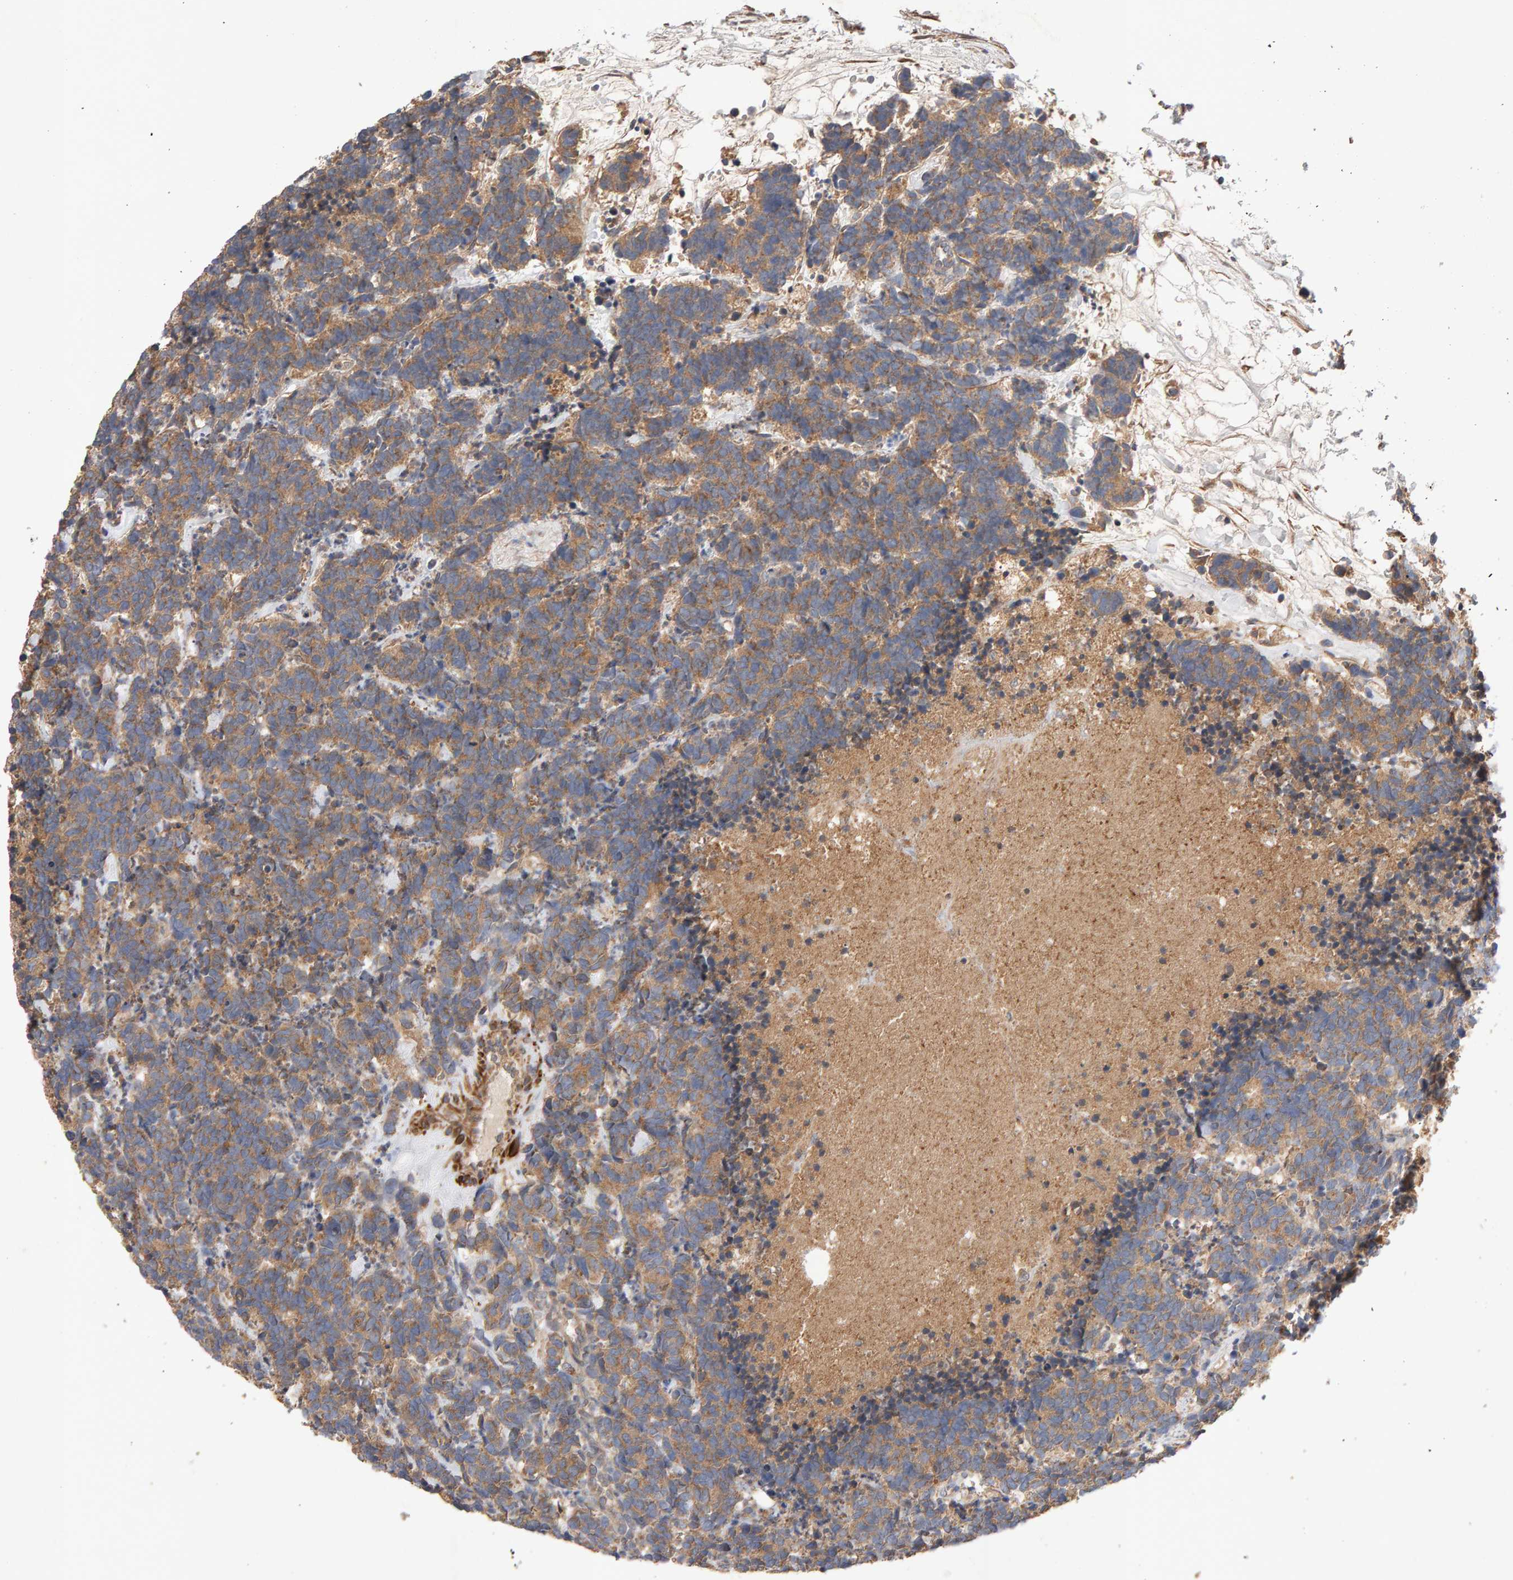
{"staining": {"intensity": "moderate", "quantity": ">75%", "location": "cytoplasmic/membranous"}, "tissue": "carcinoid", "cell_type": "Tumor cells", "image_type": "cancer", "snomed": [{"axis": "morphology", "description": "Carcinoma, NOS"}, {"axis": "morphology", "description": "Carcinoid, malignant, NOS"}, {"axis": "topography", "description": "Urinary bladder"}], "caption": "Moderate cytoplasmic/membranous protein positivity is seen in approximately >75% of tumor cells in carcinoid. The staining was performed using DAB (3,3'-diaminobenzidine) to visualize the protein expression in brown, while the nuclei were stained in blue with hematoxylin (Magnification: 20x).", "gene": "RNF19A", "patient": {"sex": "male", "age": 57}}